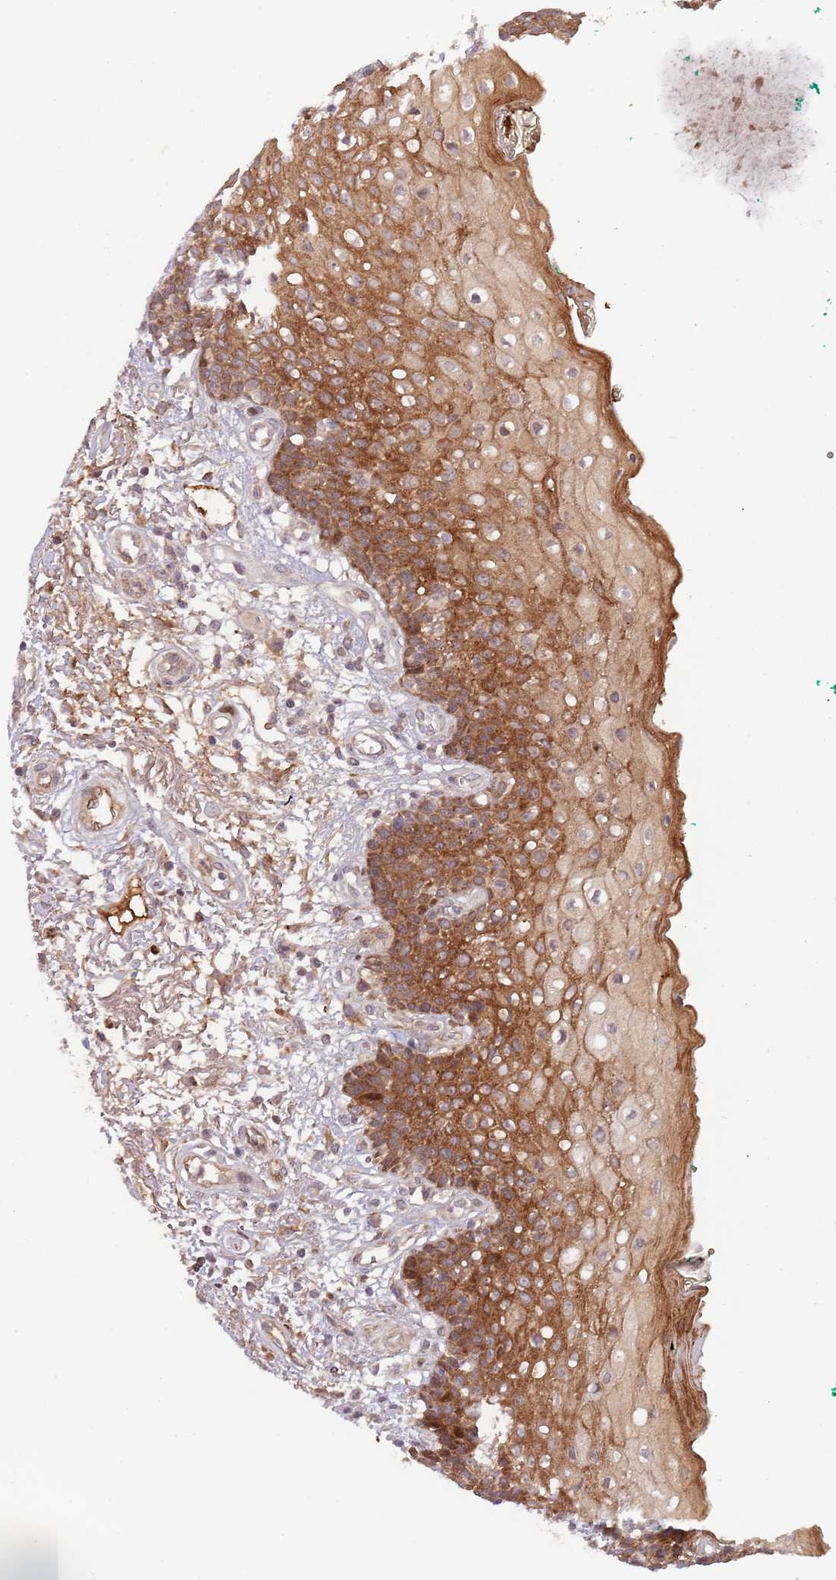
{"staining": {"intensity": "strong", "quantity": ">75%", "location": "cytoplasmic/membranous,nuclear"}, "tissue": "oral mucosa", "cell_type": "Squamous epithelial cells", "image_type": "normal", "snomed": [{"axis": "morphology", "description": "Normal tissue, NOS"}, {"axis": "morphology", "description": "Squamous cell carcinoma, NOS"}, {"axis": "topography", "description": "Oral tissue"}, {"axis": "topography", "description": "Tounge, NOS"}, {"axis": "topography", "description": "Head-Neck"}], "caption": "A histopathology image of oral mucosa stained for a protein displays strong cytoplasmic/membranous,nuclear brown staining in squamous epithelial cells. (Brightfield microscopy of DAB IHC at high magnification).", "gene": "NT5DC4", "patient": {"sex": "male", "age": 79}}